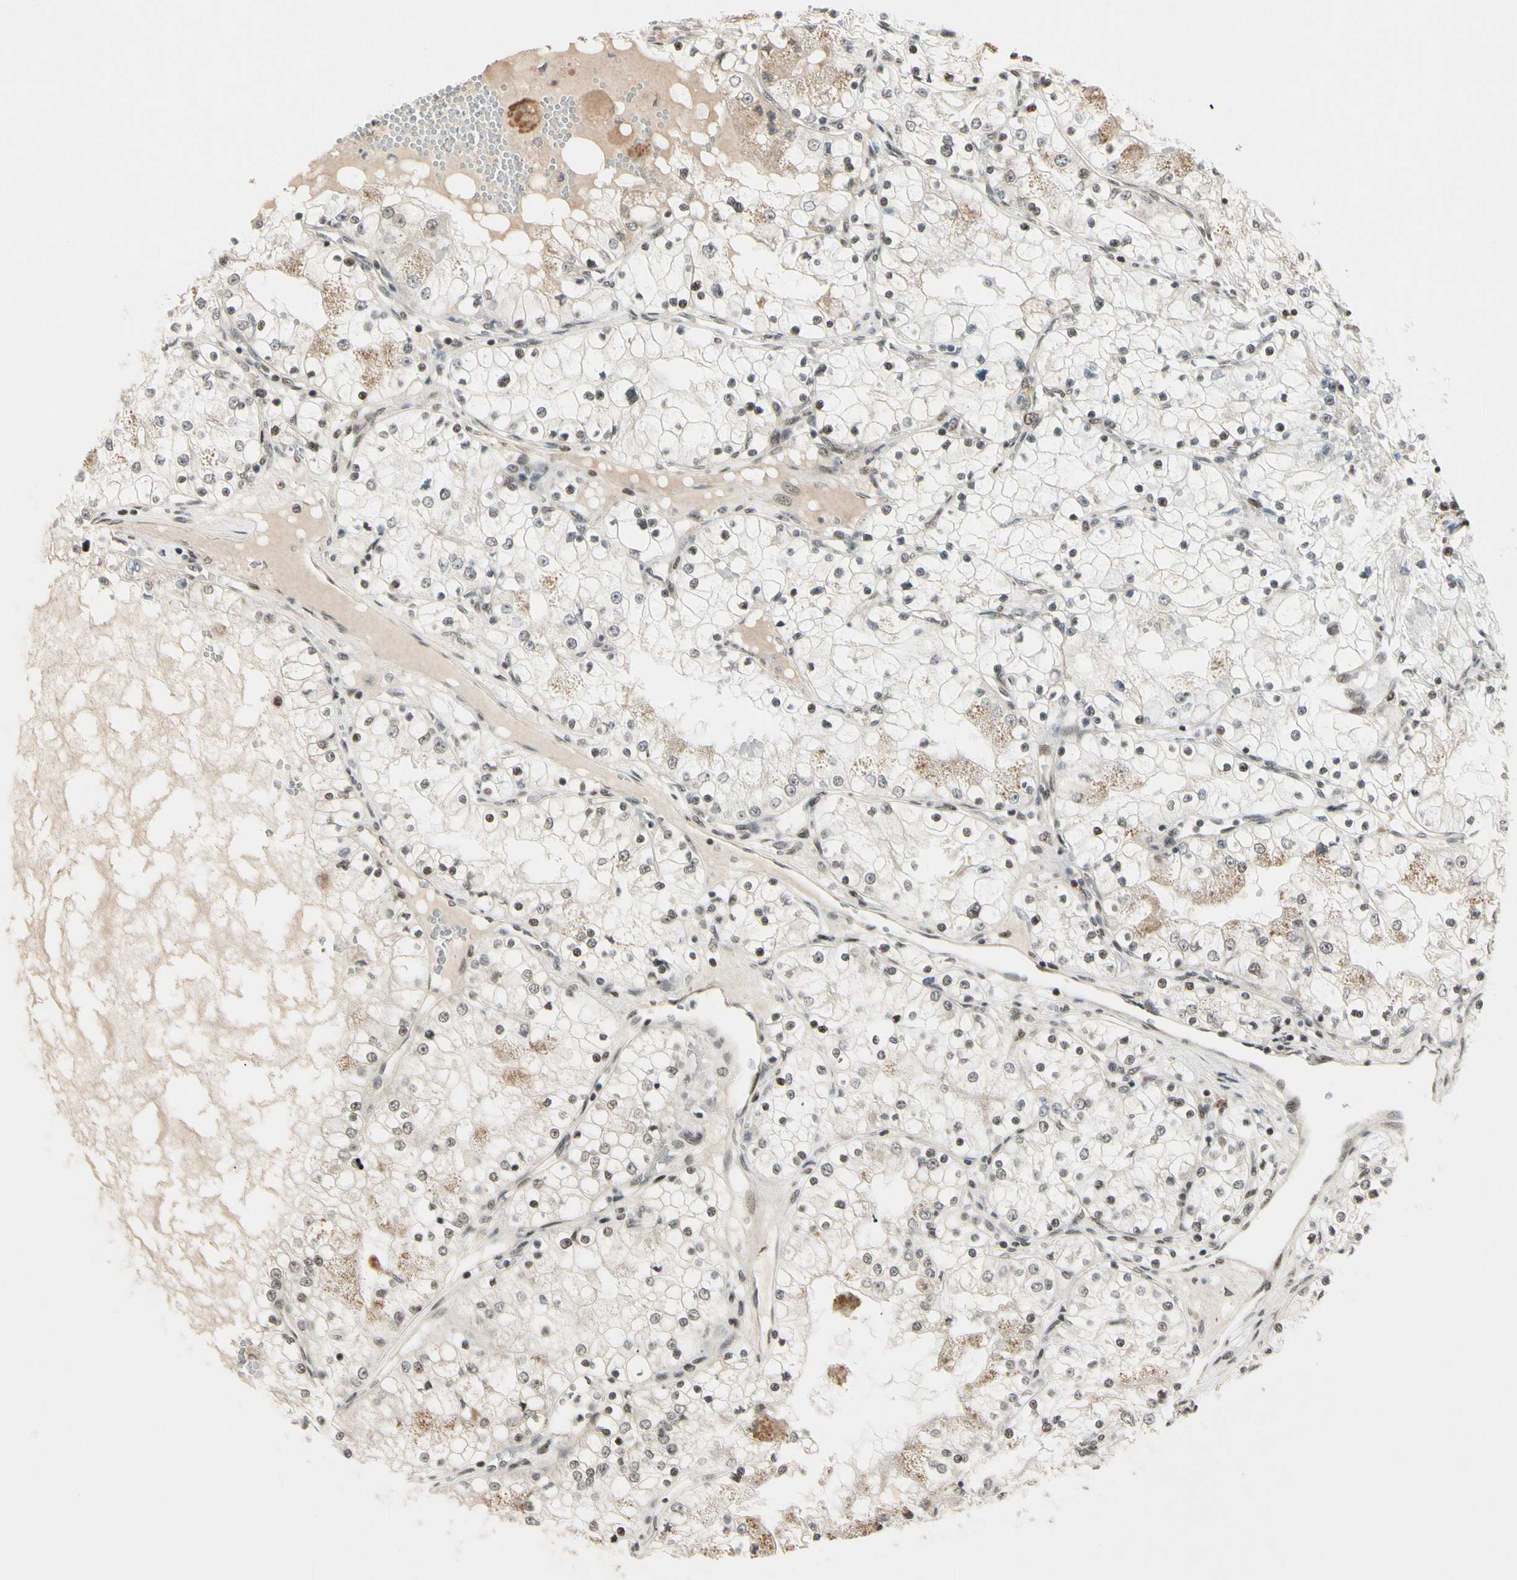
{"staining": {"intensity": "moderate", "quantity": ">75%", "location": "nuclear"}, "tissue": "renal cancer", "cell_type": "Tumor cells", "image_type": "cancer", "snomed": [{"axis": "morphology", "description": "Adenocarcinoma, NOS"}, {"axis": "topography", "description": "Kidney"}], "caption": "This micrograph shows renal adenocarcinoma stained with immunohistochemistry to label a protein in brown. The nuclear of tumor cells show moderate positivity for the protein. Nuclei are counter-stained blue.", "gene": "CHAMP1", "patient": {"sex": "male", "age": 68}}